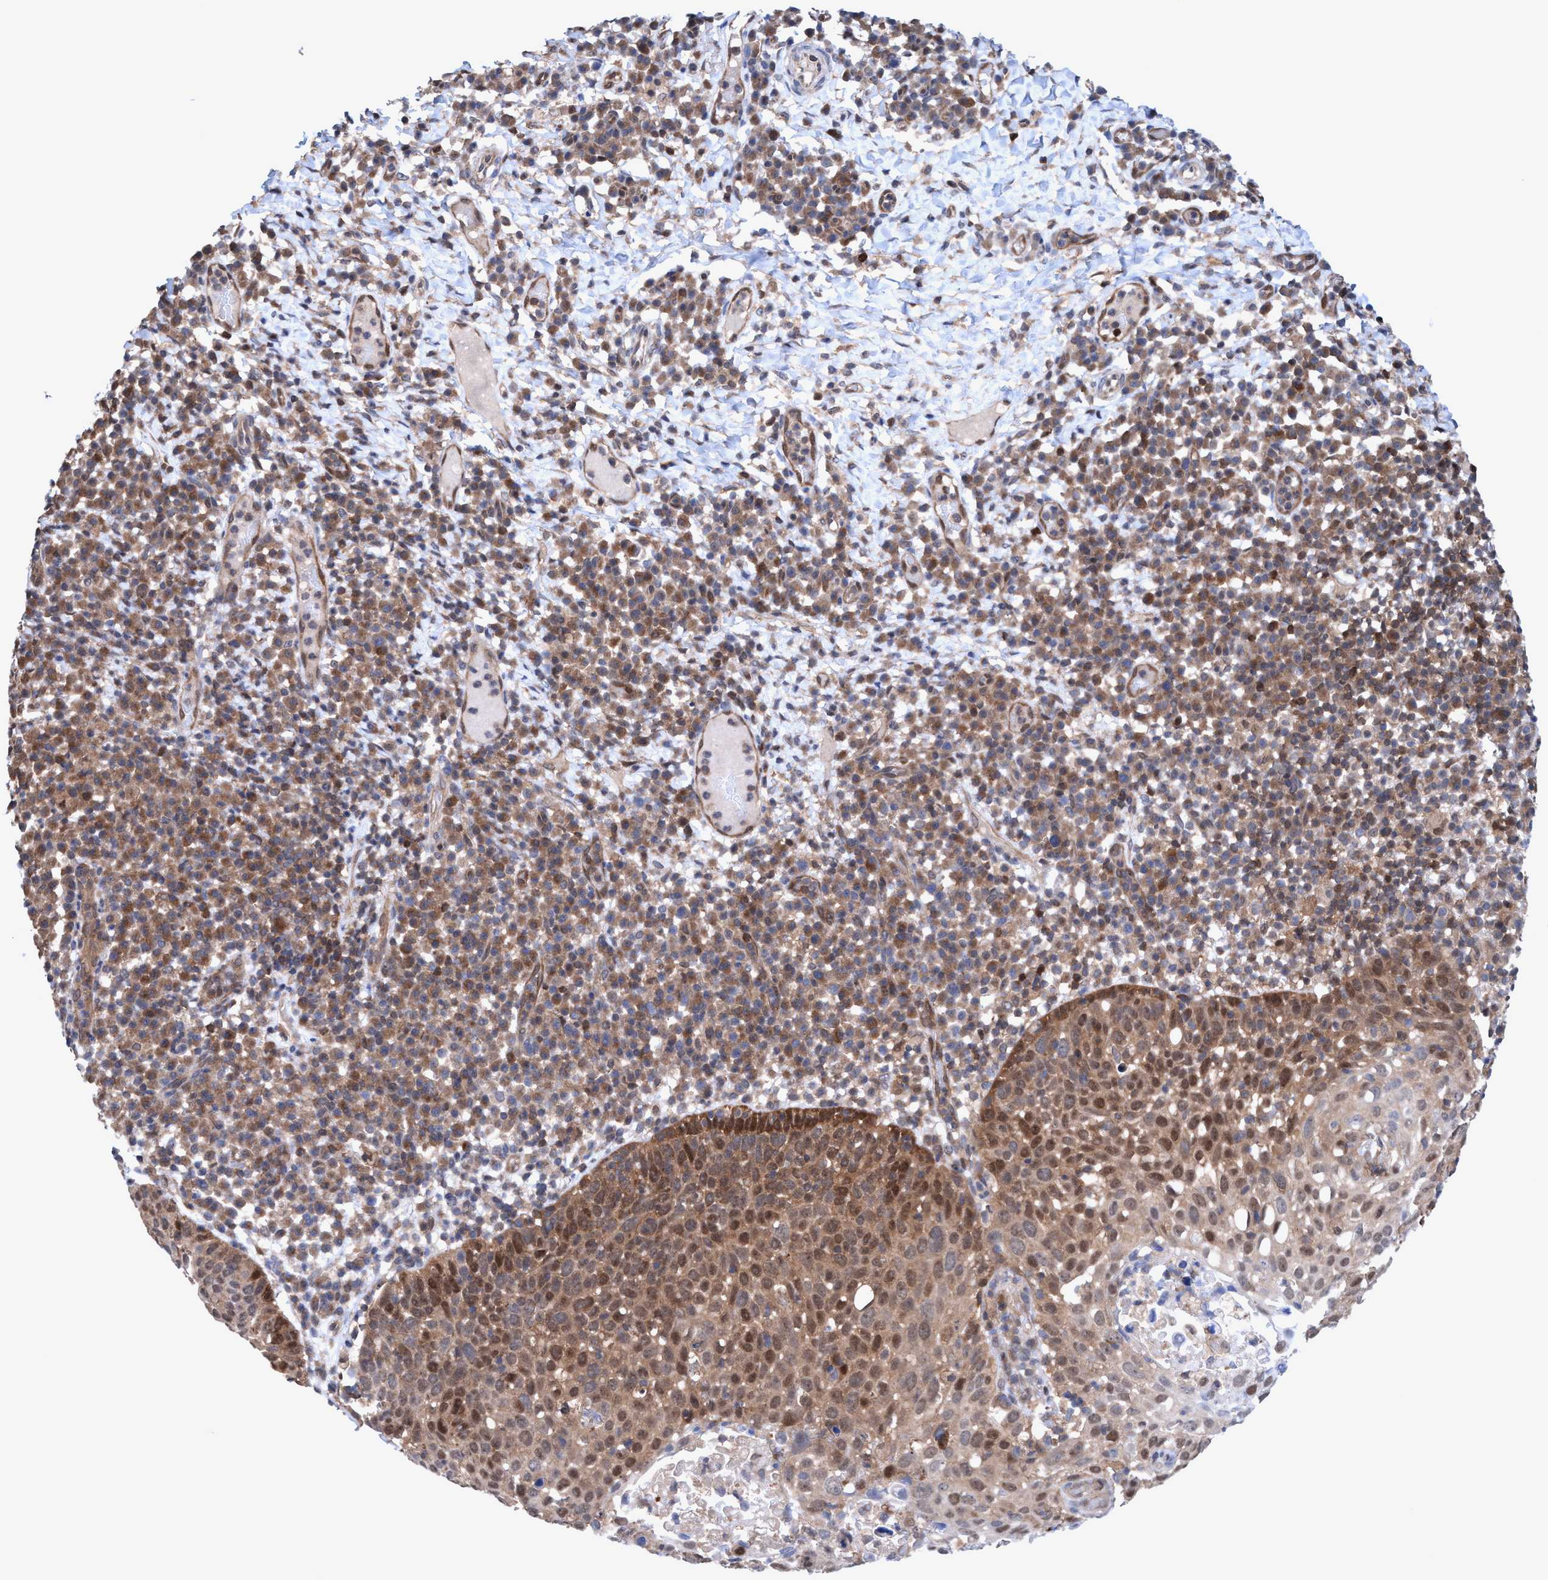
{"staining": {"intensity": "moderate", "quantity": ">75%", "location": "cytoplasmic/membranous,nuclear"}, "tissue": "skin cancer", "cell_type": "Tumor cells", "image_type": "cancer", "snomed": [{"axis": "morphology", "description": "Squamous cell carcinoma in situ, NOS"}, {"axis": "morphology", "description": "Squamous cell carcinoma, NOS"}, {"axis": "topography", "description": "Skin"}], "caption": "A photomicrograph showing moderate cytoplasmic/membranous and nuclear positivity in approximately >75% of tumor cells in skin cancer (squamous cell carcinoma), as visualized by brown immunohistochemical staining.", "gene": "GLOD4", "patient": {"sex": "male", "age": 93}}